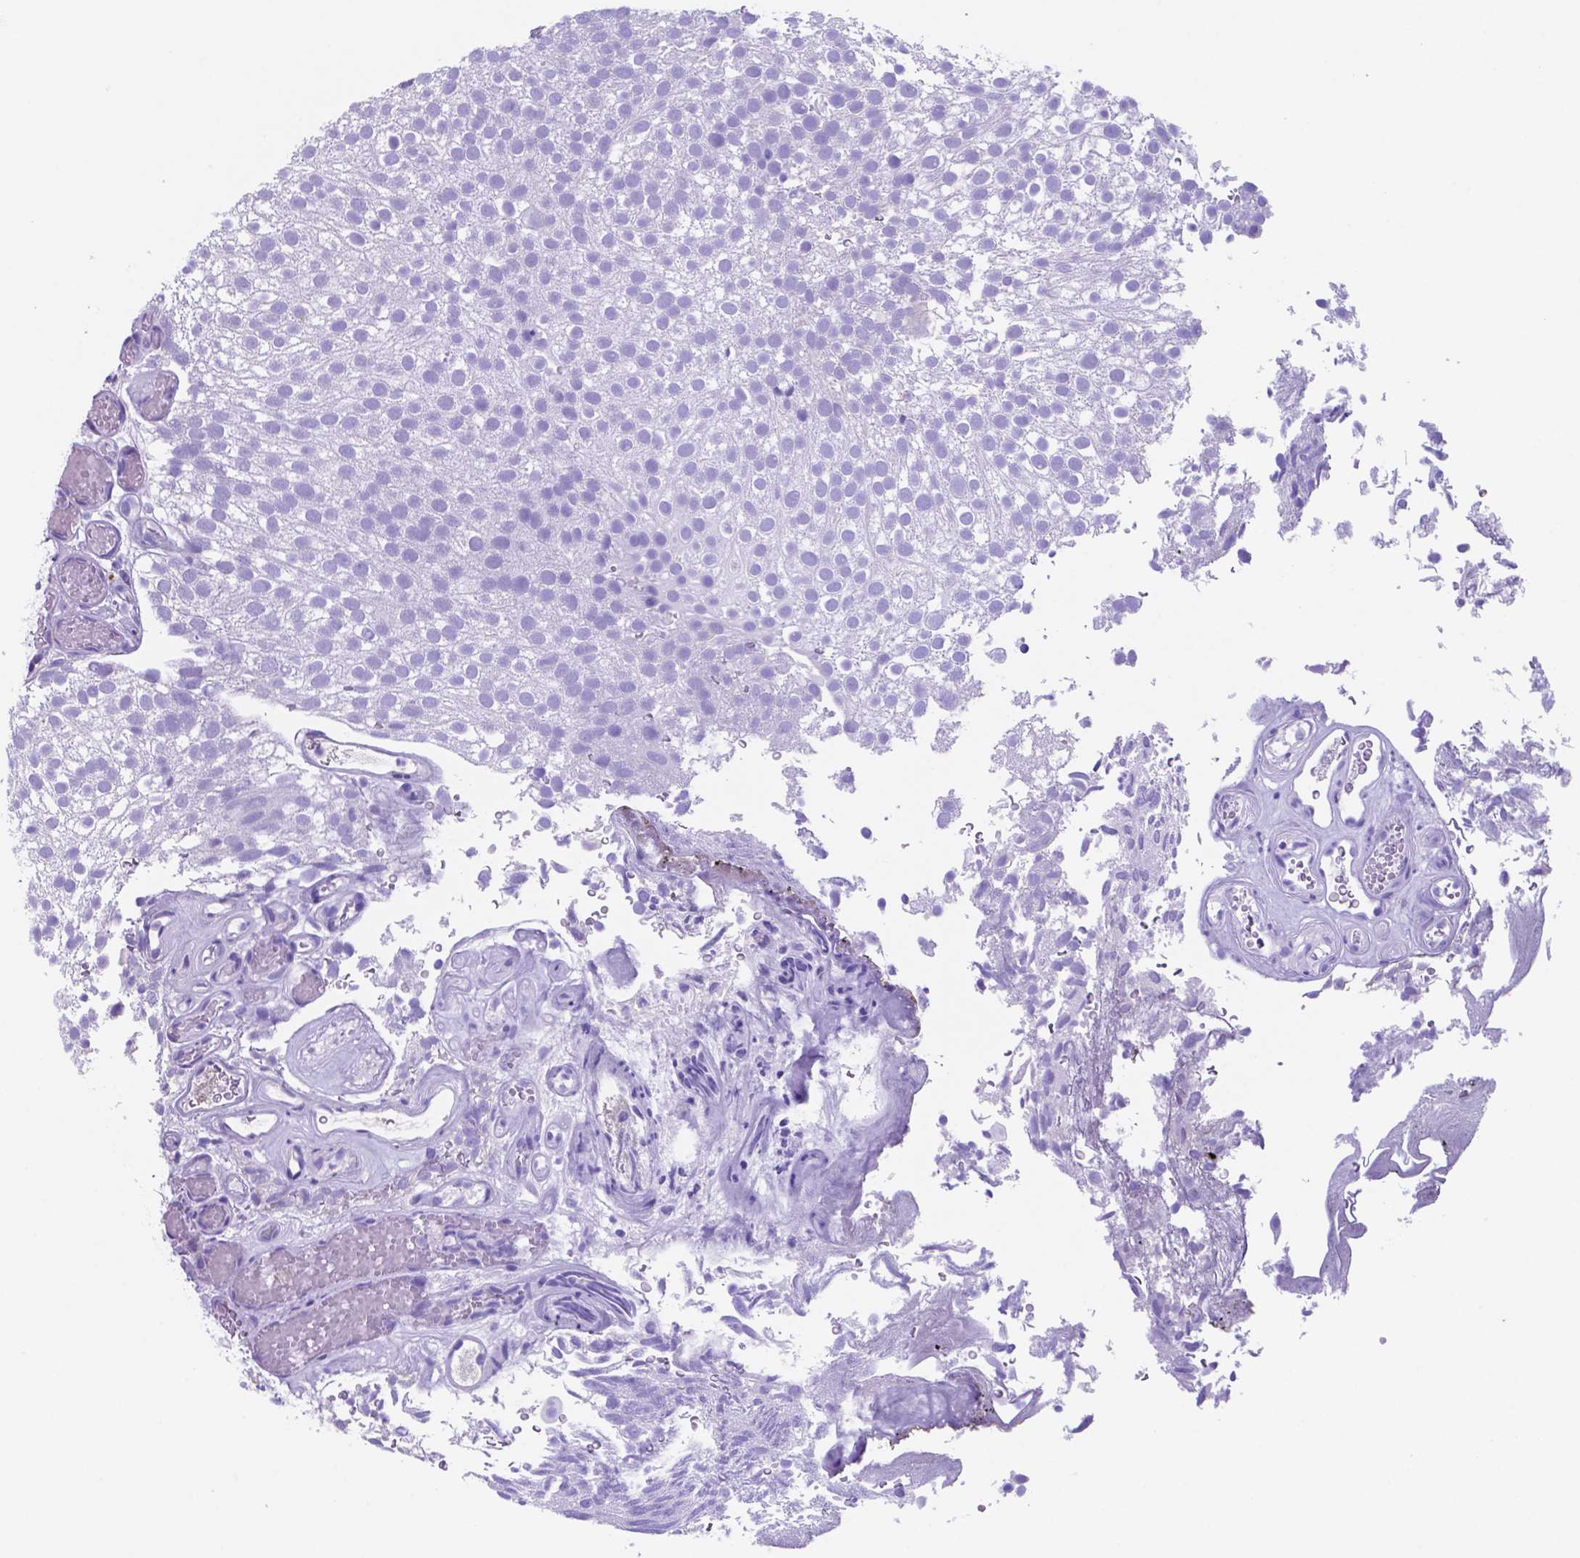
{"staining": {"intensity": "negative", "quantity": "none", "location": "none"}, "tissue": "urothelial cancer", "cell_type": "Tumor cells", "image_type": "cancer", "snomed": [{"axis": "morphology", "description": "Urothelial carcinoma, Low grade"}, {"axis": "topography", "description": "Urinary bladder"}], "caption": "Tumor cells show no significant protein staining in urothelial carcinoma (low-grade).", "gene": "DNAAF8", "patient": {"sex": "male", "age": 78}}